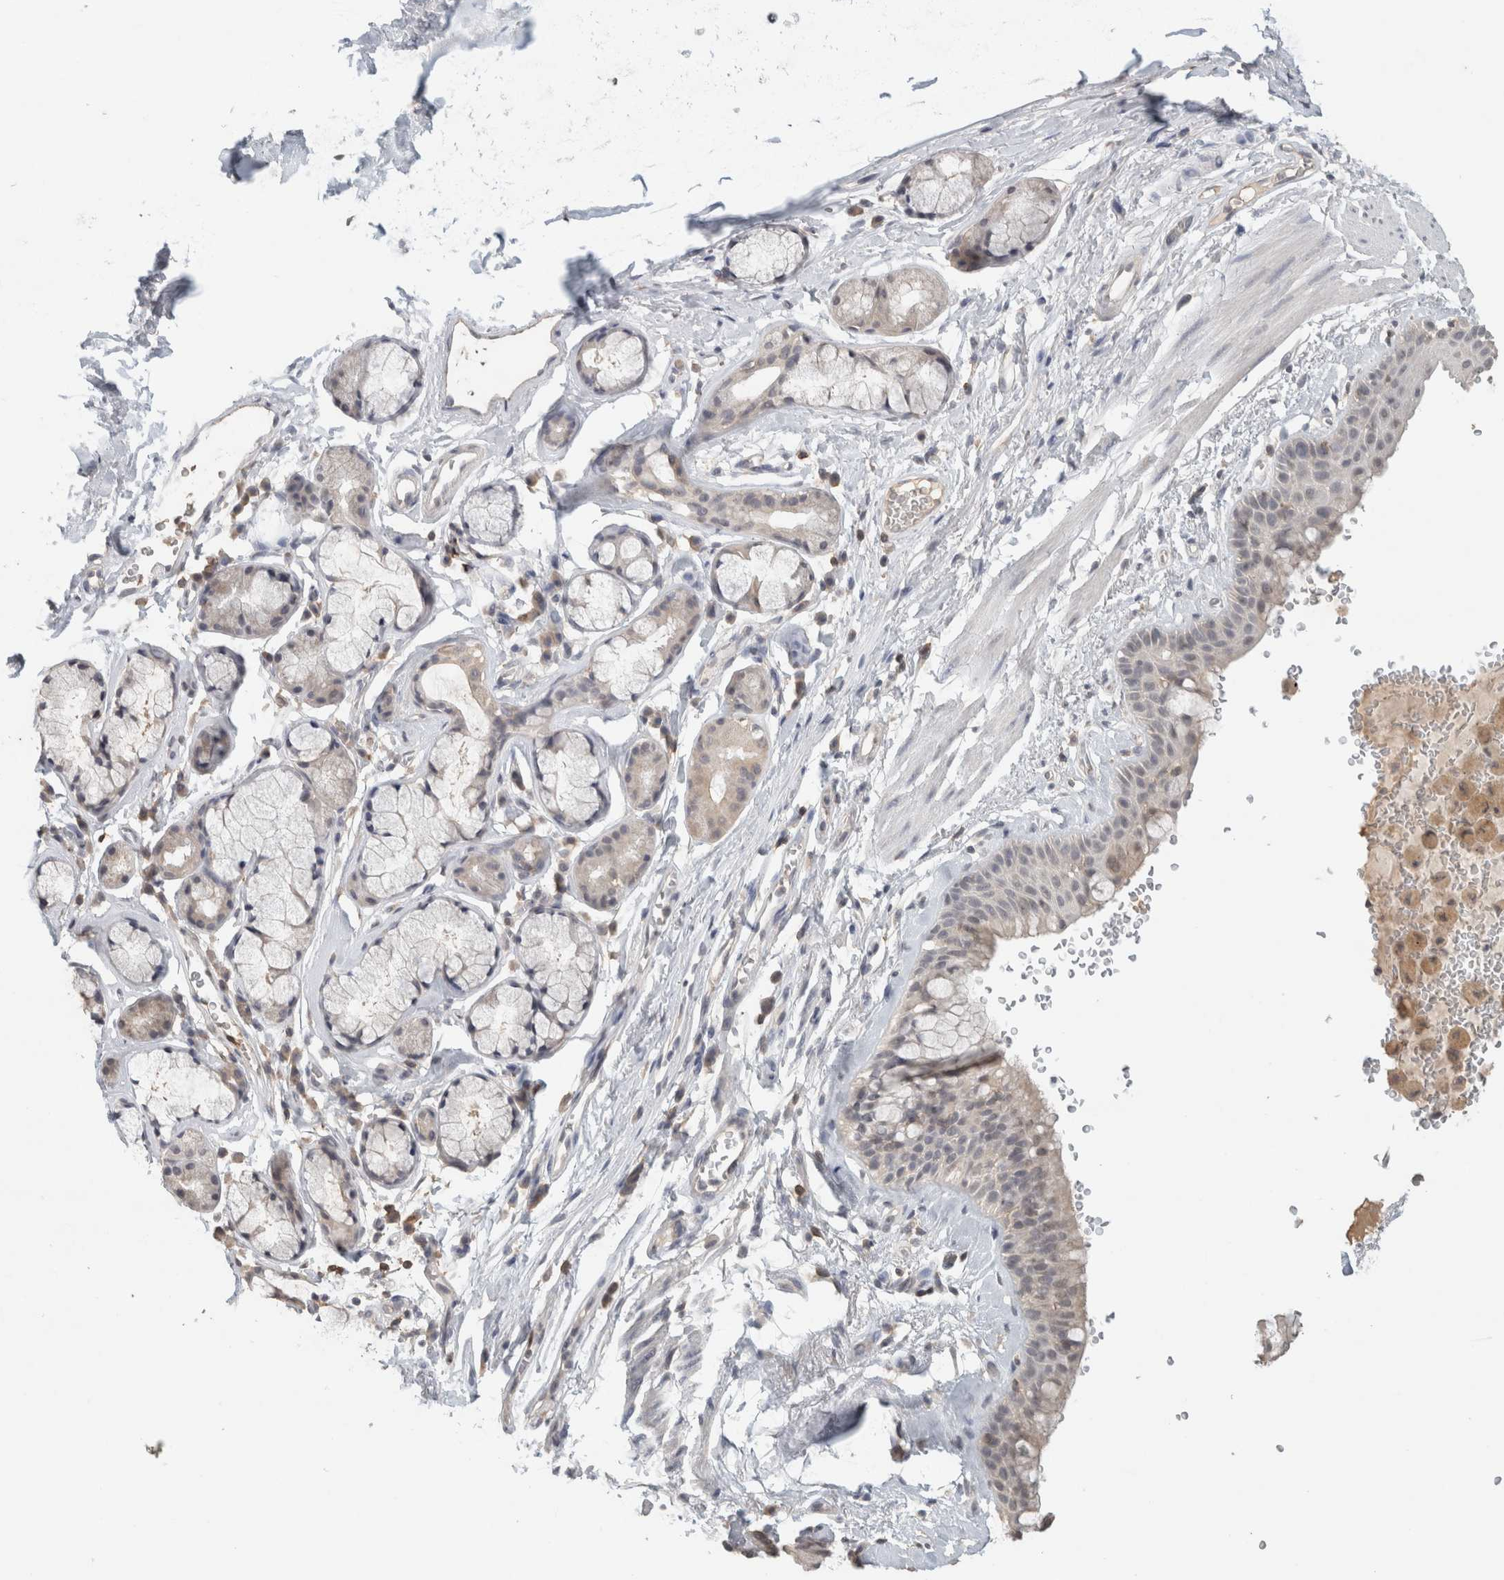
{"staining": {"intensity": "negative", "quantity": "none", "location": "none"}, "tissue": "bronchus", "cell_type": "Respiratory epithelial cells", "image_type": "normal", "snomed": [{"axis": "morphology", "description": "Normal tissue, NOS"}, {"axis": "topography", "description": "Cartilage tissue"}, {"axis": "topography", "description": "Bronchus"}], "caption": "The immunohistochemistry (IHC) micrograph has no significant positivity in respiratory epithelial cells of bronchus.", "gene": "TRAT1", "patient": {"sex": "female", "age": 53}}